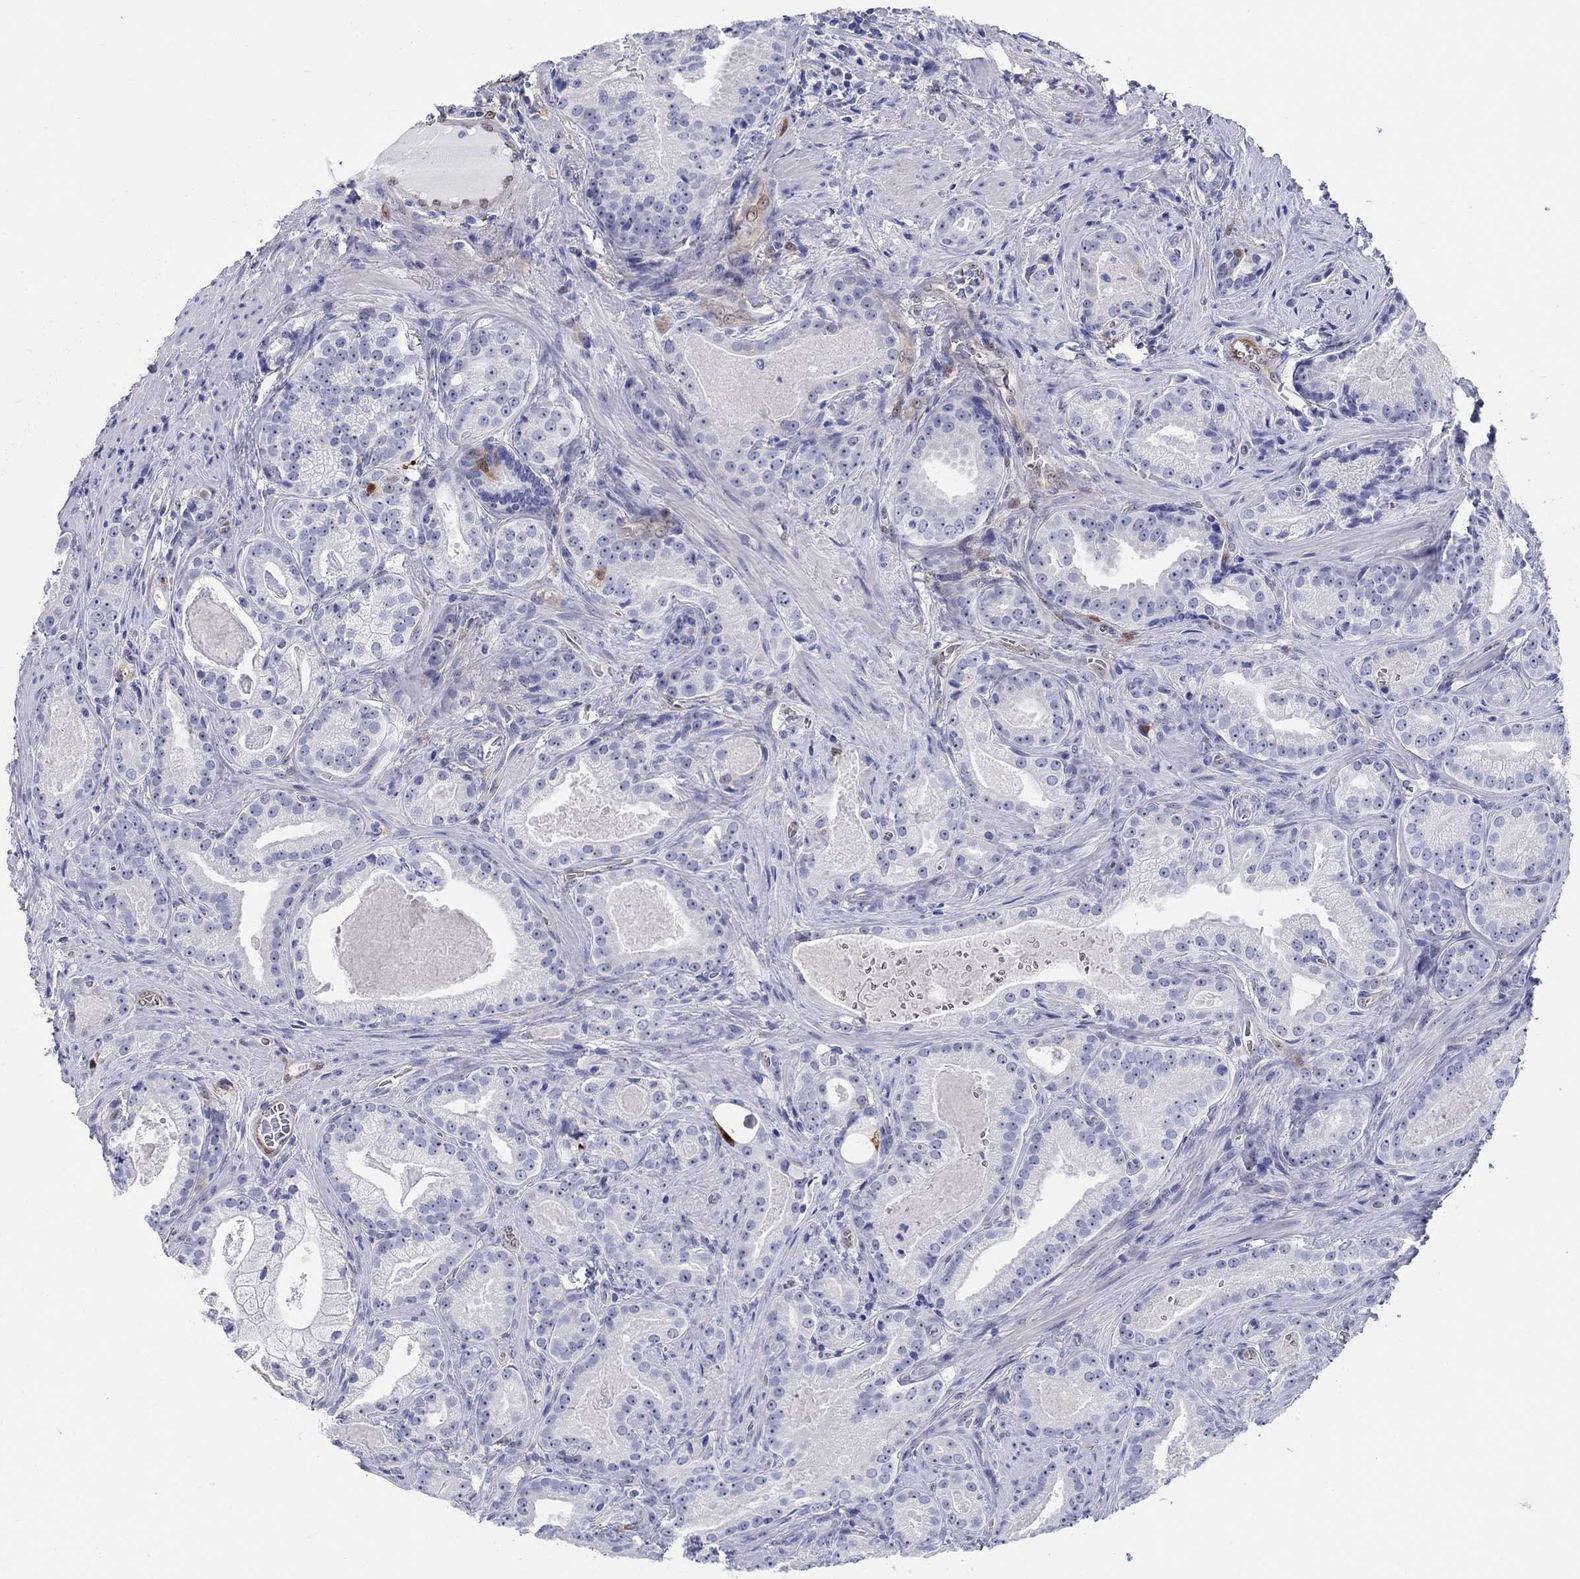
{"staining": {"intensity": "negative", "quantity": "none", "location": "none"}, "tissue": "prostate cancer", "cell_type": "Tumor cells", "image_type": "cancer", "snomed": [{"axis": "morphology", "description": "Adenocarcinoma, NOS"}, {"axis": "topography", "description": "Prostate"}], "caption": "Human prostate adenocarcinoma stained for a protein using IHC shows no positivity in tumor cells.", "gene": "AKR1C2", "patient": {"sex": "male", "age": 61}}